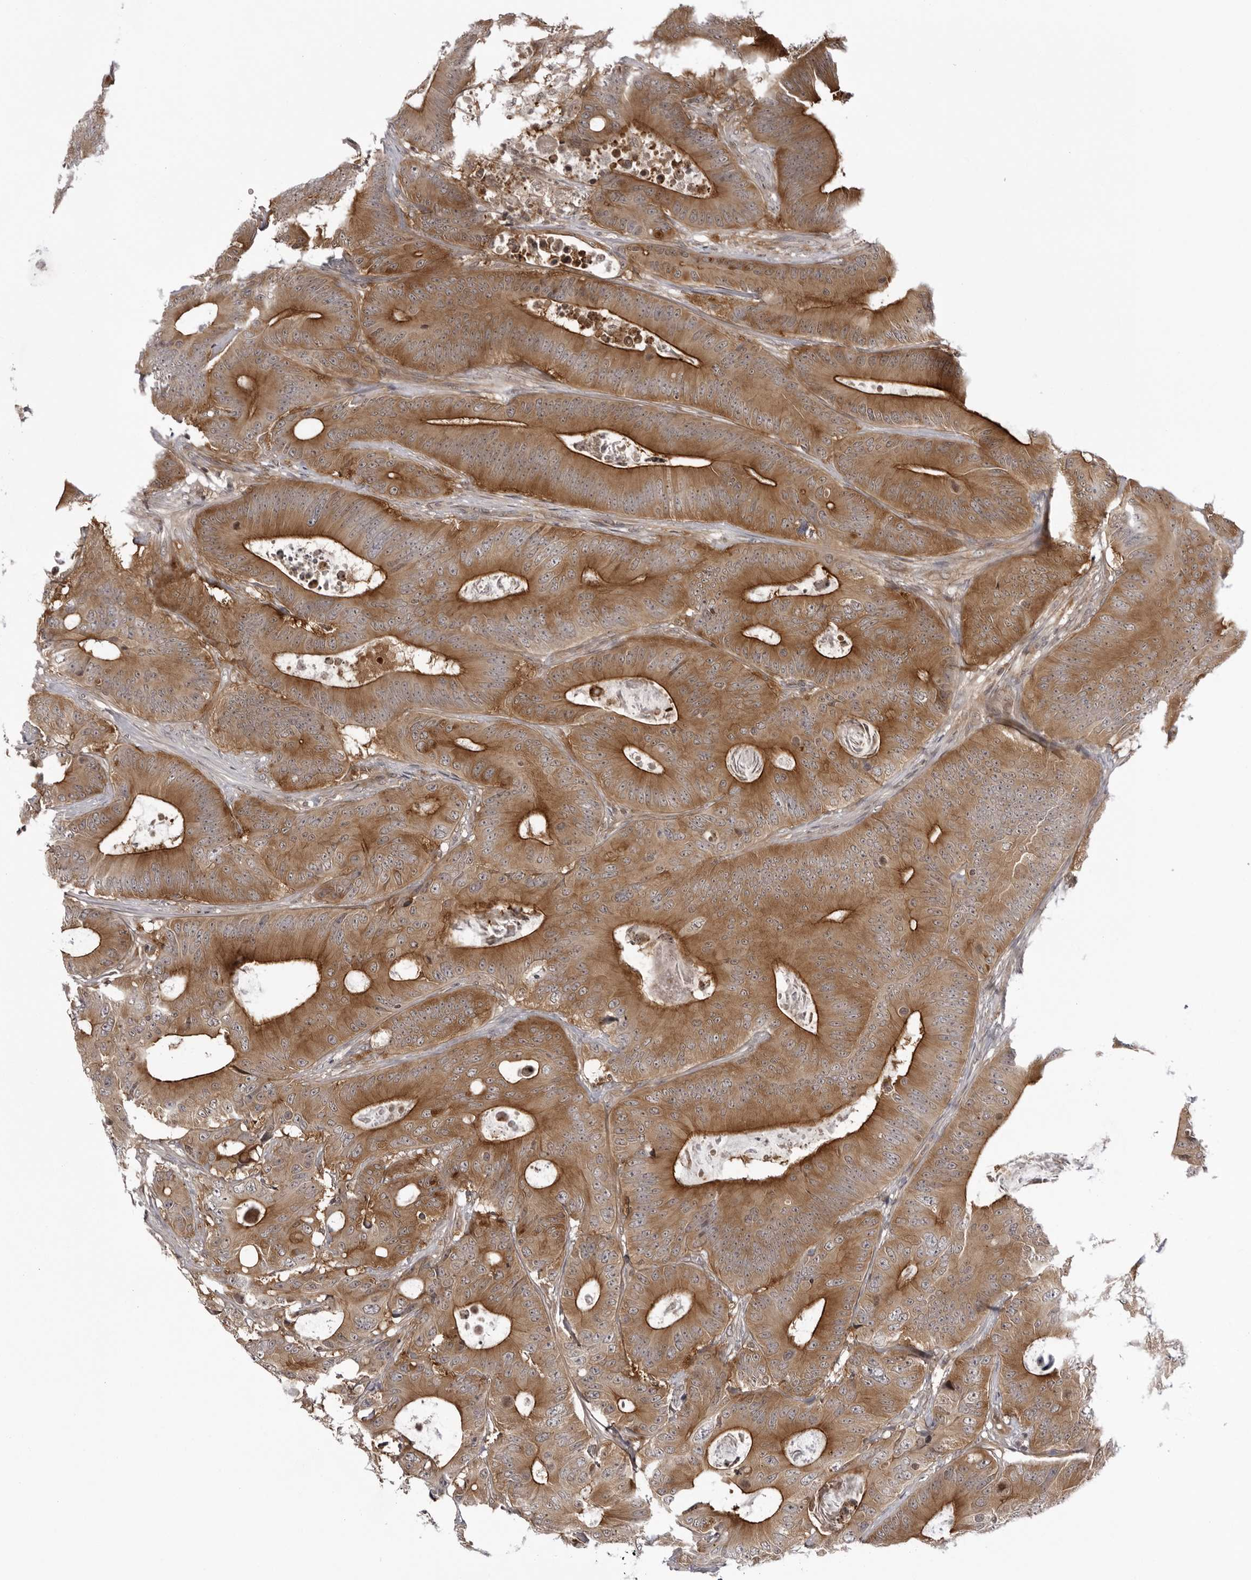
{"staining": {"intensity": "strong", "quantity": "25%-75%", "location": "cytoplasmic/membranous"}, "tissue": "colorectal cancer", "cell_type": "Tumor cells", "image_type": "cancer", "snomed": [{"axis": "morphology", "description": "Adenocarcinoma, NOS"}, {"axis": "topography", "description": "Colon"}], "caption": "DAB immunohistochemical staining of human colorectal cancer (adenocarcinoma) exhibits strong cytoplasmic/membranous protein staining in about 25%-75% of tumor cells.", "gene": "USP43", "patient": {"sex": "male", "age": 83}}